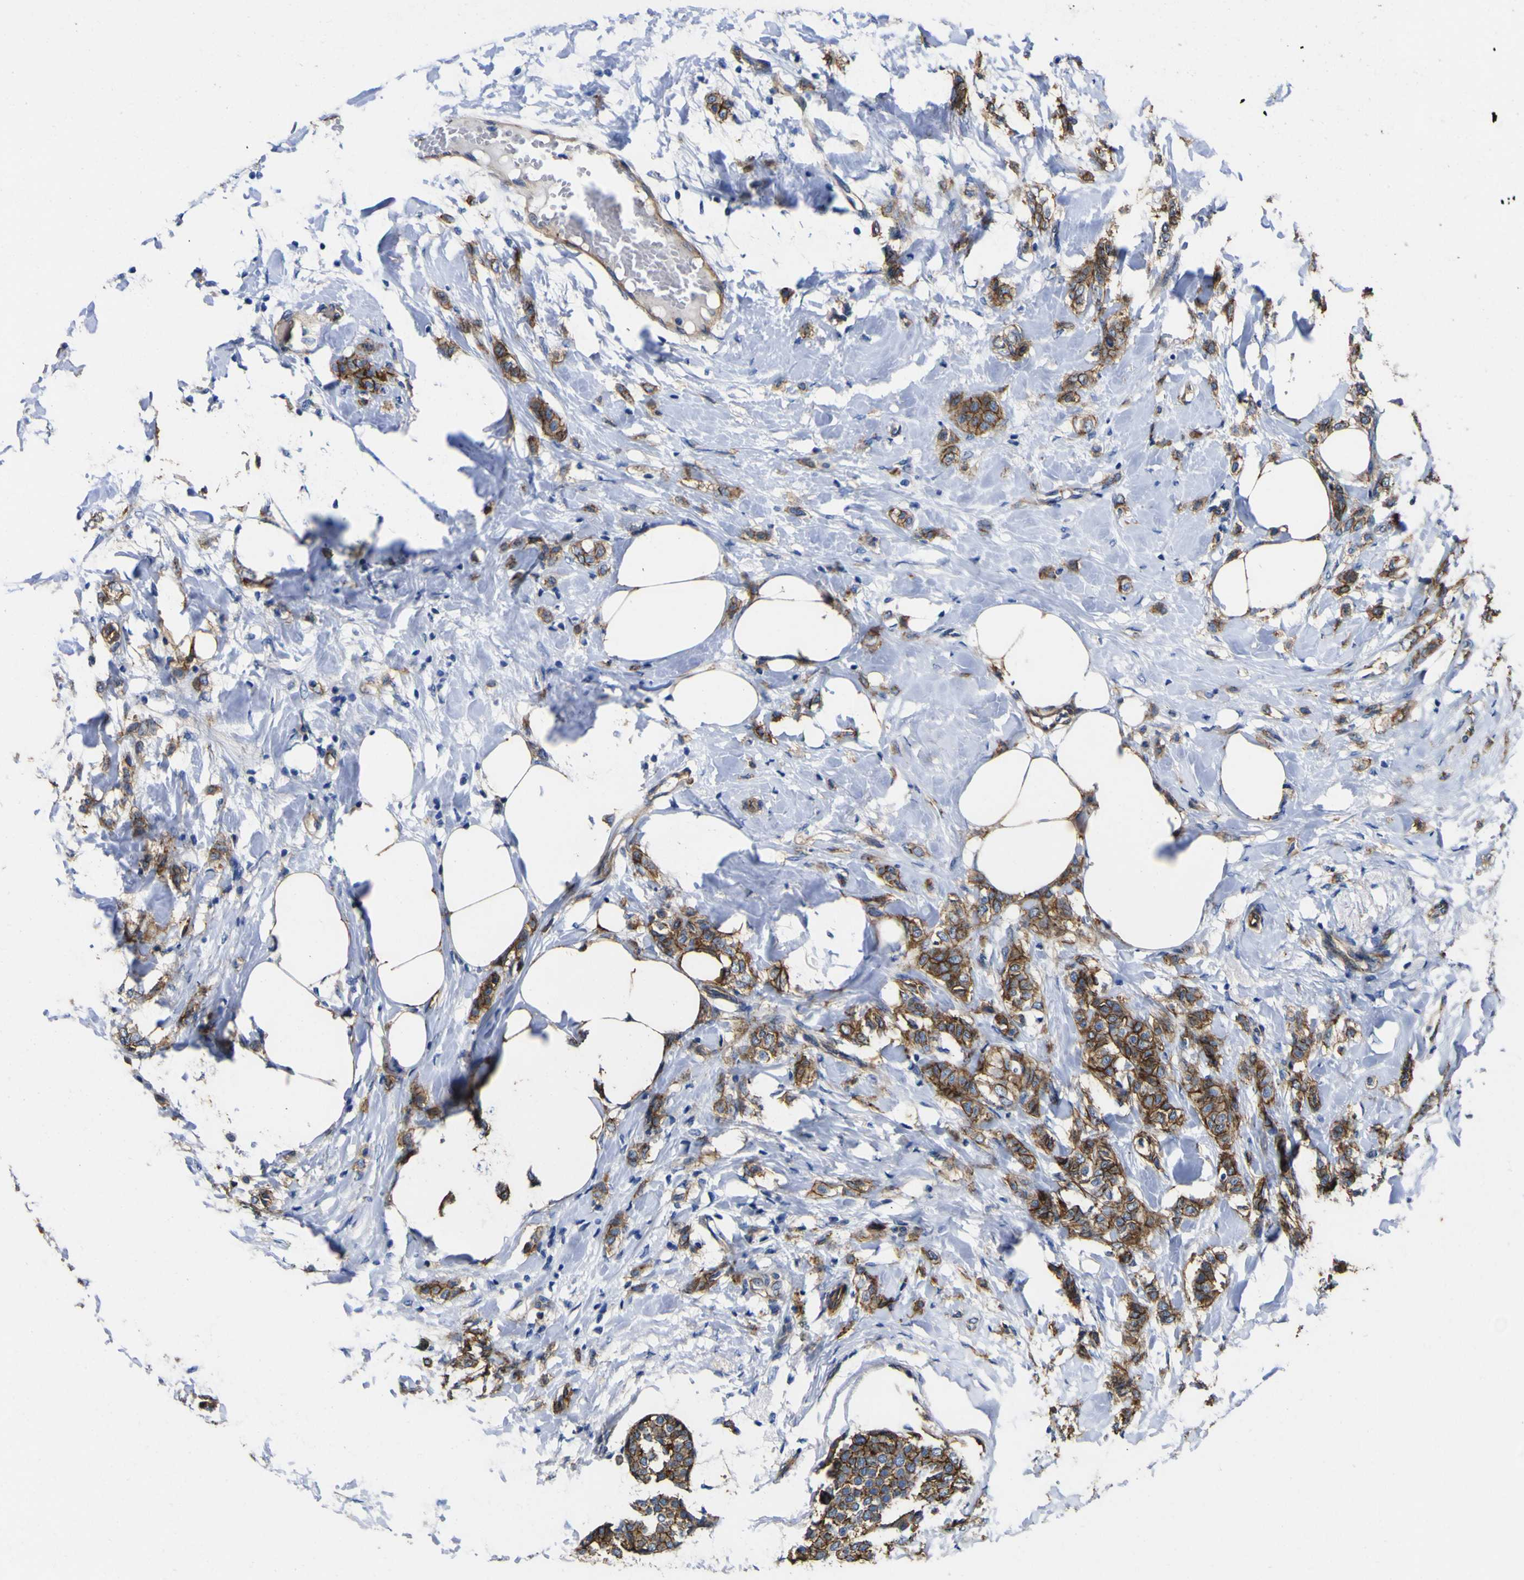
{"staining": {"intensity": "moderate", "quantity": ">75%", "location": "cytoplasmic/membranous"}, "tissue": "breast cancer", "cell_type": "Tumor cells", "image_type": "cancer", "snomed": [{"axis": "morphology", "description": "Lobular carcinoma, in situ"}, {"axis": "morphology", "description": "Lobular carcinoma"}, {"axis": "topography", "description": "Breast"}], "caption": "Lobular carcinoma (breast) stained with DAB immunohistochemistry (IHC) shows medium levels of moderate cytoplasmic/membranous expression in approximately >75% of tumor cells.", "gene": "CD151", "patient": {"sex": "female", "age": 41}}